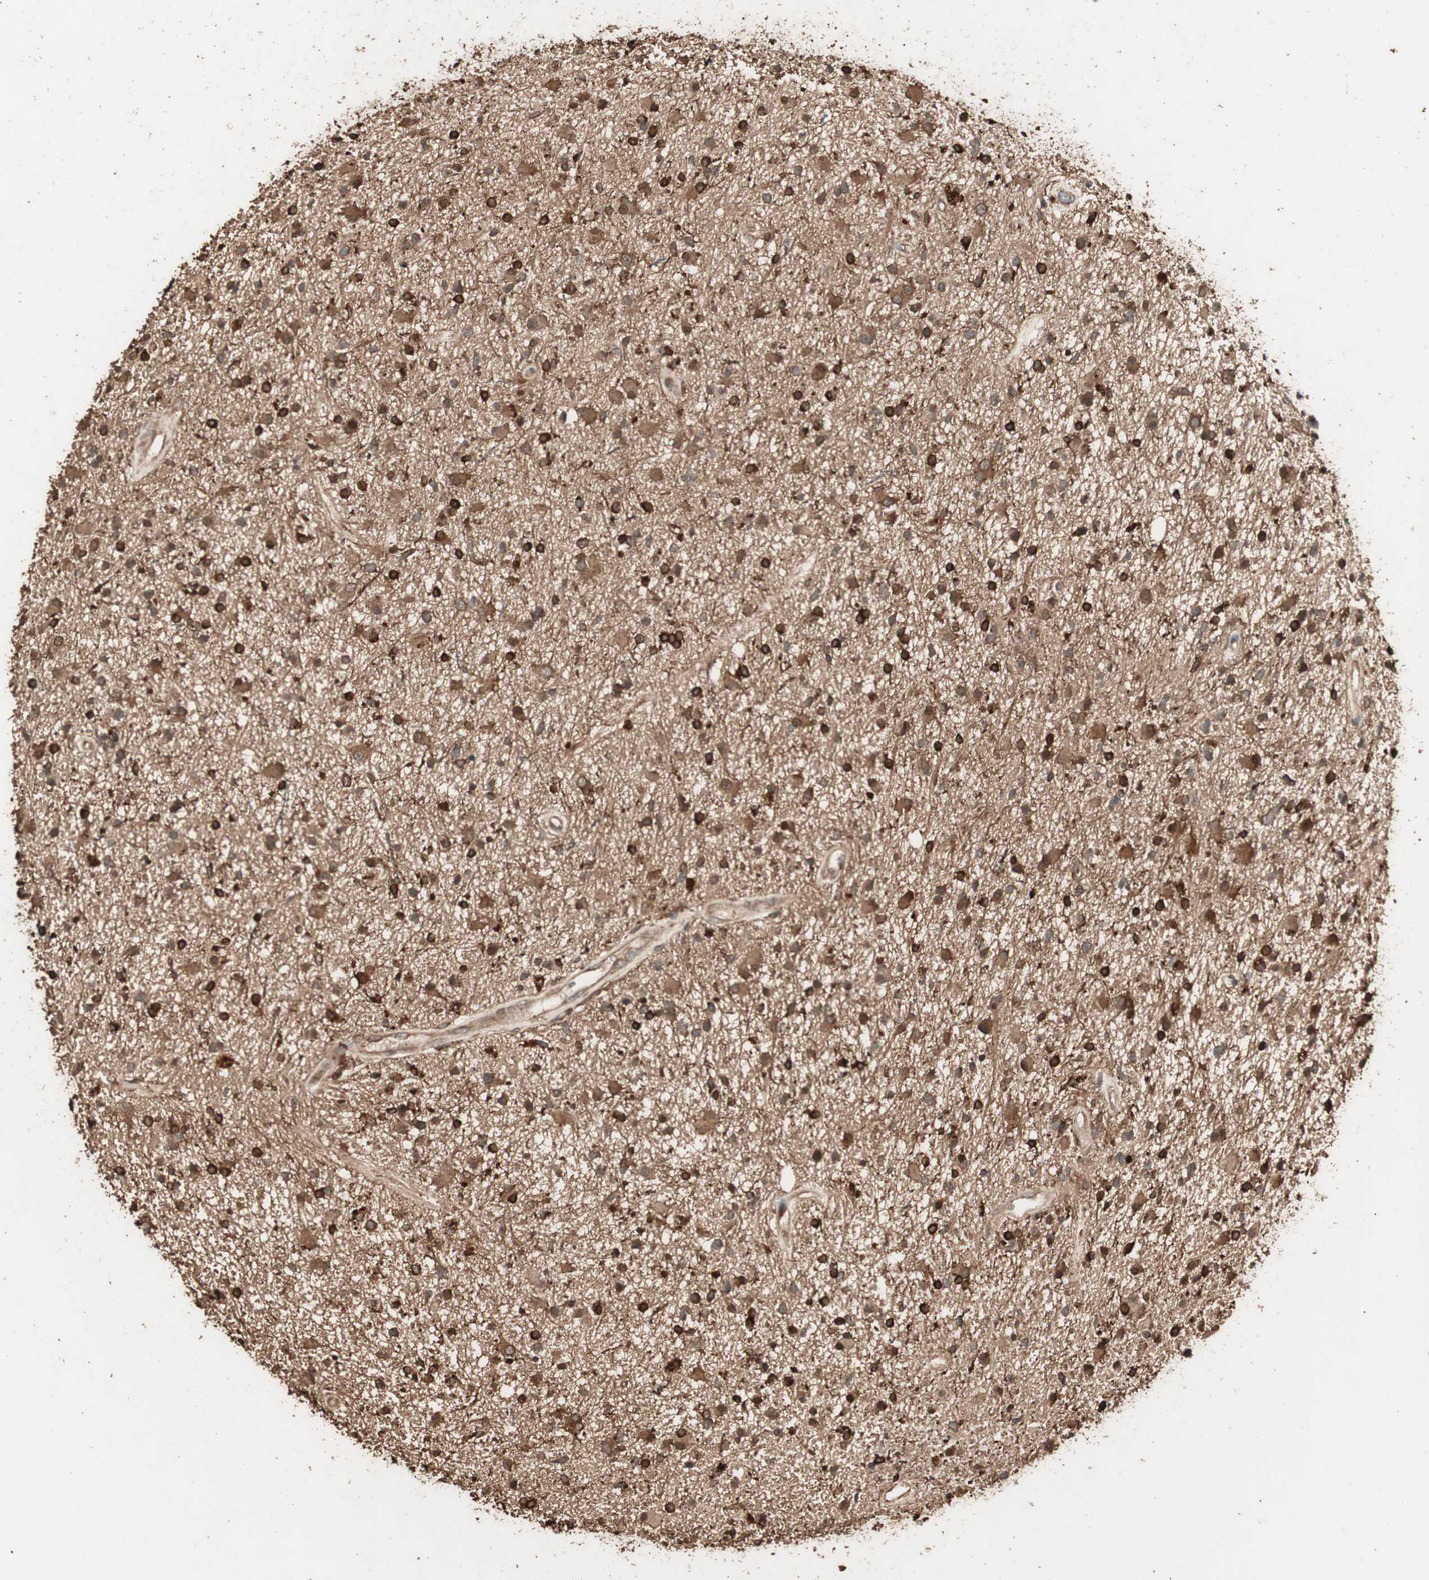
{"staining": {"intensity": "strong", "quantity": ">75%", "location": "cytoplasmic/membranous"}, "tissue": "glioma", "cell_type": "Tumor cells", "image_type": "cancer", "snomed": [{"axis": "morphology", "description": "Glioma, malignant, High grade"}, {"axis": "topography", "description": "Brain"}], "caption": "Protein expression analysis of malignant glioma (high-grade) shows strong cytoplasmic/membranous positivity in about >75% of tumor cells.", "gene": "CCN4", "patient": {"sex": "male", "age": 33}}